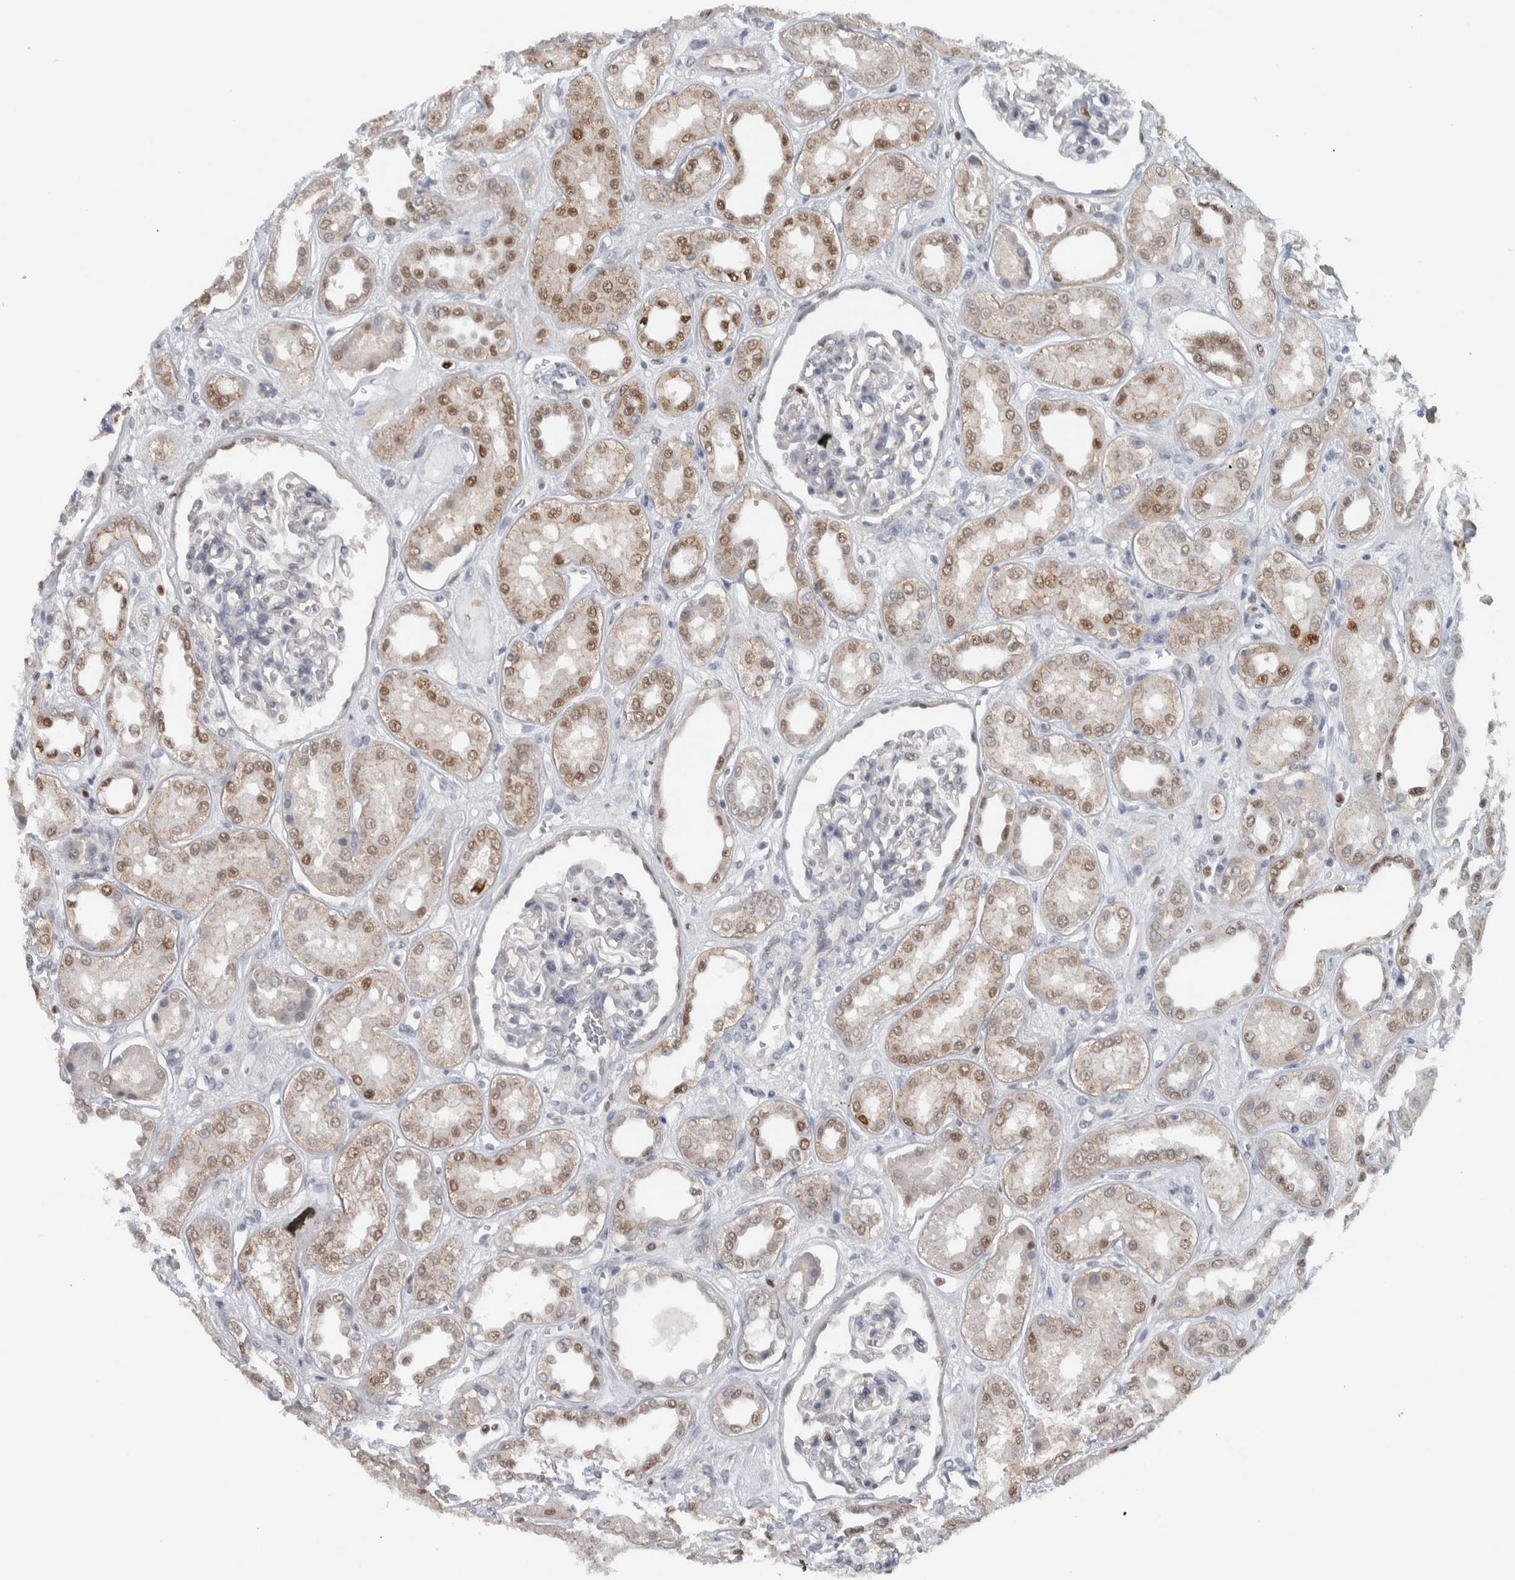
{"staining": {"intensity": "negative", "quantity": "none", "location": "none"}, "tissue": "kidney", "cell_type": "Cells in glomeruli", "image_type": "normal", "snomed": [{"axis": "morphology", "description": "Normal tissue, NOS"}, {"axis": "topography", "description": "Kidney"}], "caption": "Cells in glomeruli show no significant protein staining in unremarkable kidney.", "gene": "ADPRM", "patient": {"sex": "male", "age": 59}}